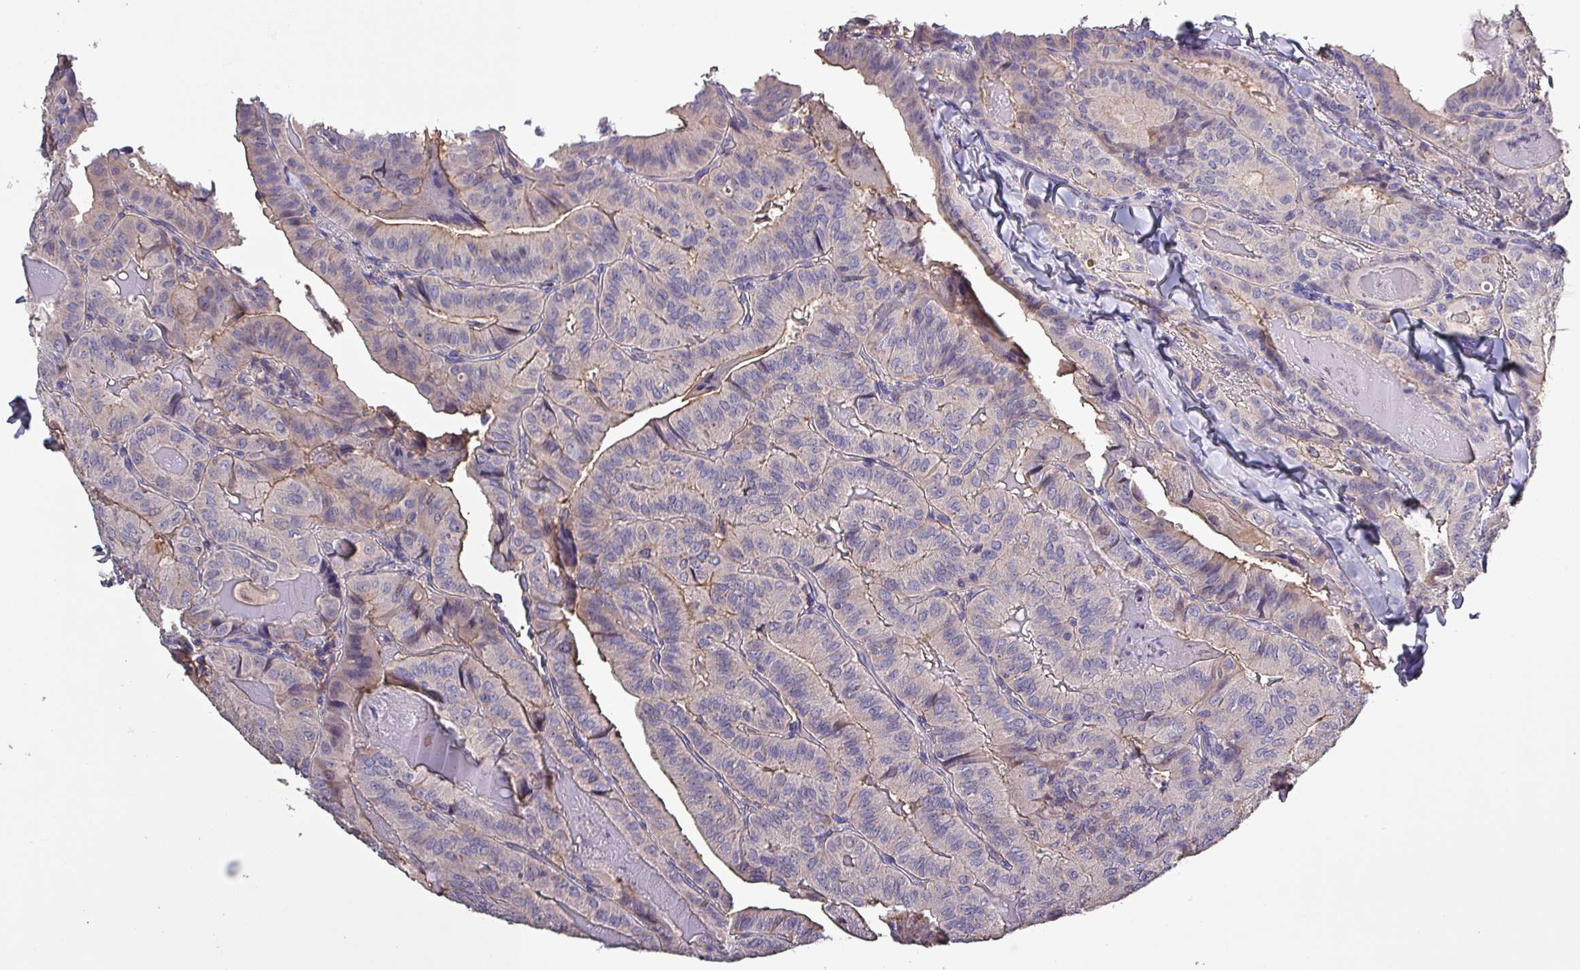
{"staining": {"intensity": "negative", "quantity": "none", "location": "none"}, "tissue": "thyroid cancer", "cell_type": "Tumor cells", "image_type": "cancer", "snomed": [{"axis": "morphology", "description": "Papillary adenocarcinoma, NOS"}, {"axis": "topography", "description": "Thyroid gland"}], "caption": "Immunohistochemistry (IHC) histopathology image of neoplastic tissue: human thyroid cancer (papillary adenocarcinoma) stained with DAB (3,3'-diaminobenzidine) reveals no significant protein staining in tumor cells.", "gene": "HTRA4", "patient": {"sex": "female", "age": 68}}